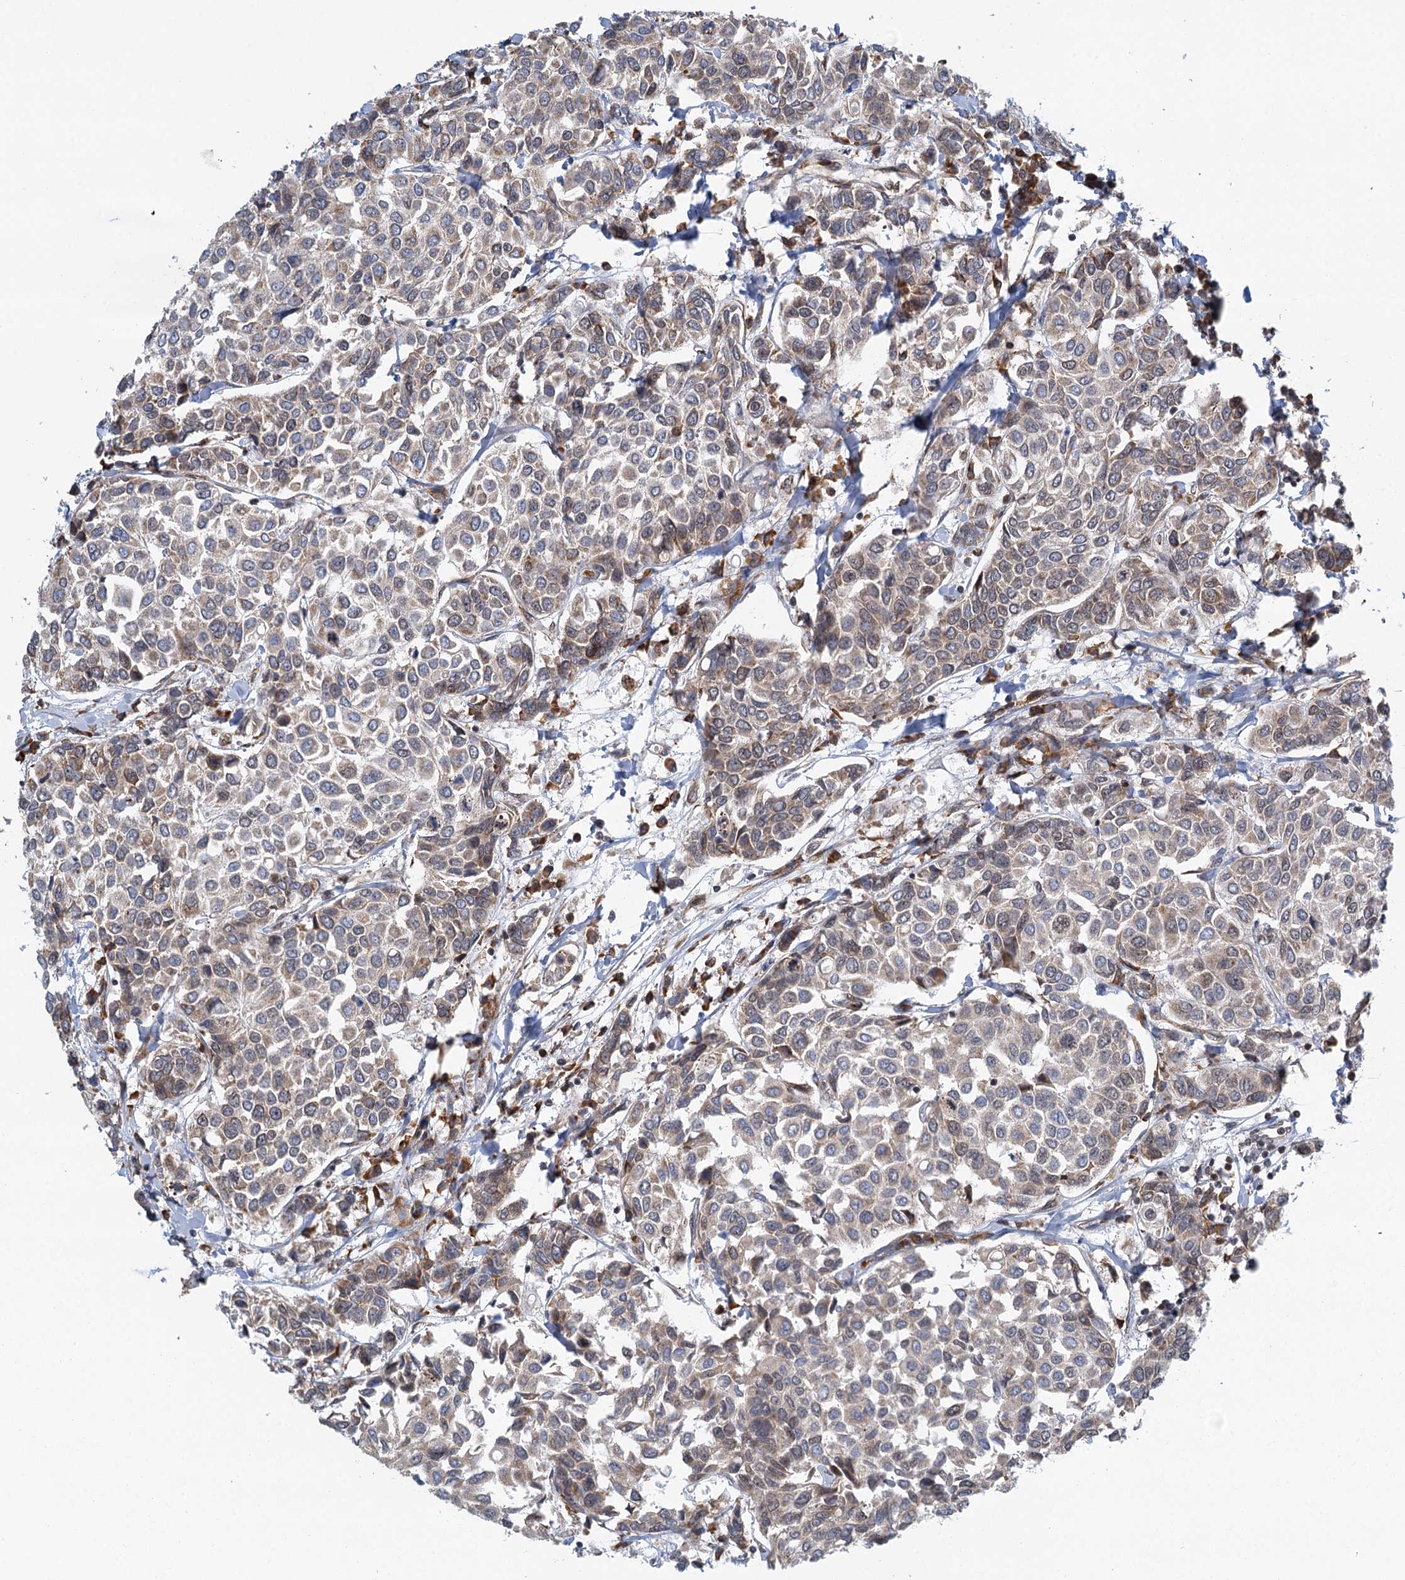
{"staining": {"intensity": "moderate", "quantity": ">75%", "location": "cytoplasmic/membranous,nuclear"}, "tissue": "breast cancer", "cell_type": "Tumor cells", "image_type": "cancer", "snomed": [{"axis": "morphology", "description": "Duct carcinoma"}, {"axis": "topography", "description": "Breast"}], "caption": "Immunohistochemical staining of breast cancer shows medium levels of moderate cytoplasmic/membranous and nuclear positivity in about >75% of tumor cells. Ihc stains the protein in brown and the nuclei are stained blue.", "gene": "GPATCH11", "patient": {"sex": "female", "age": 55}}